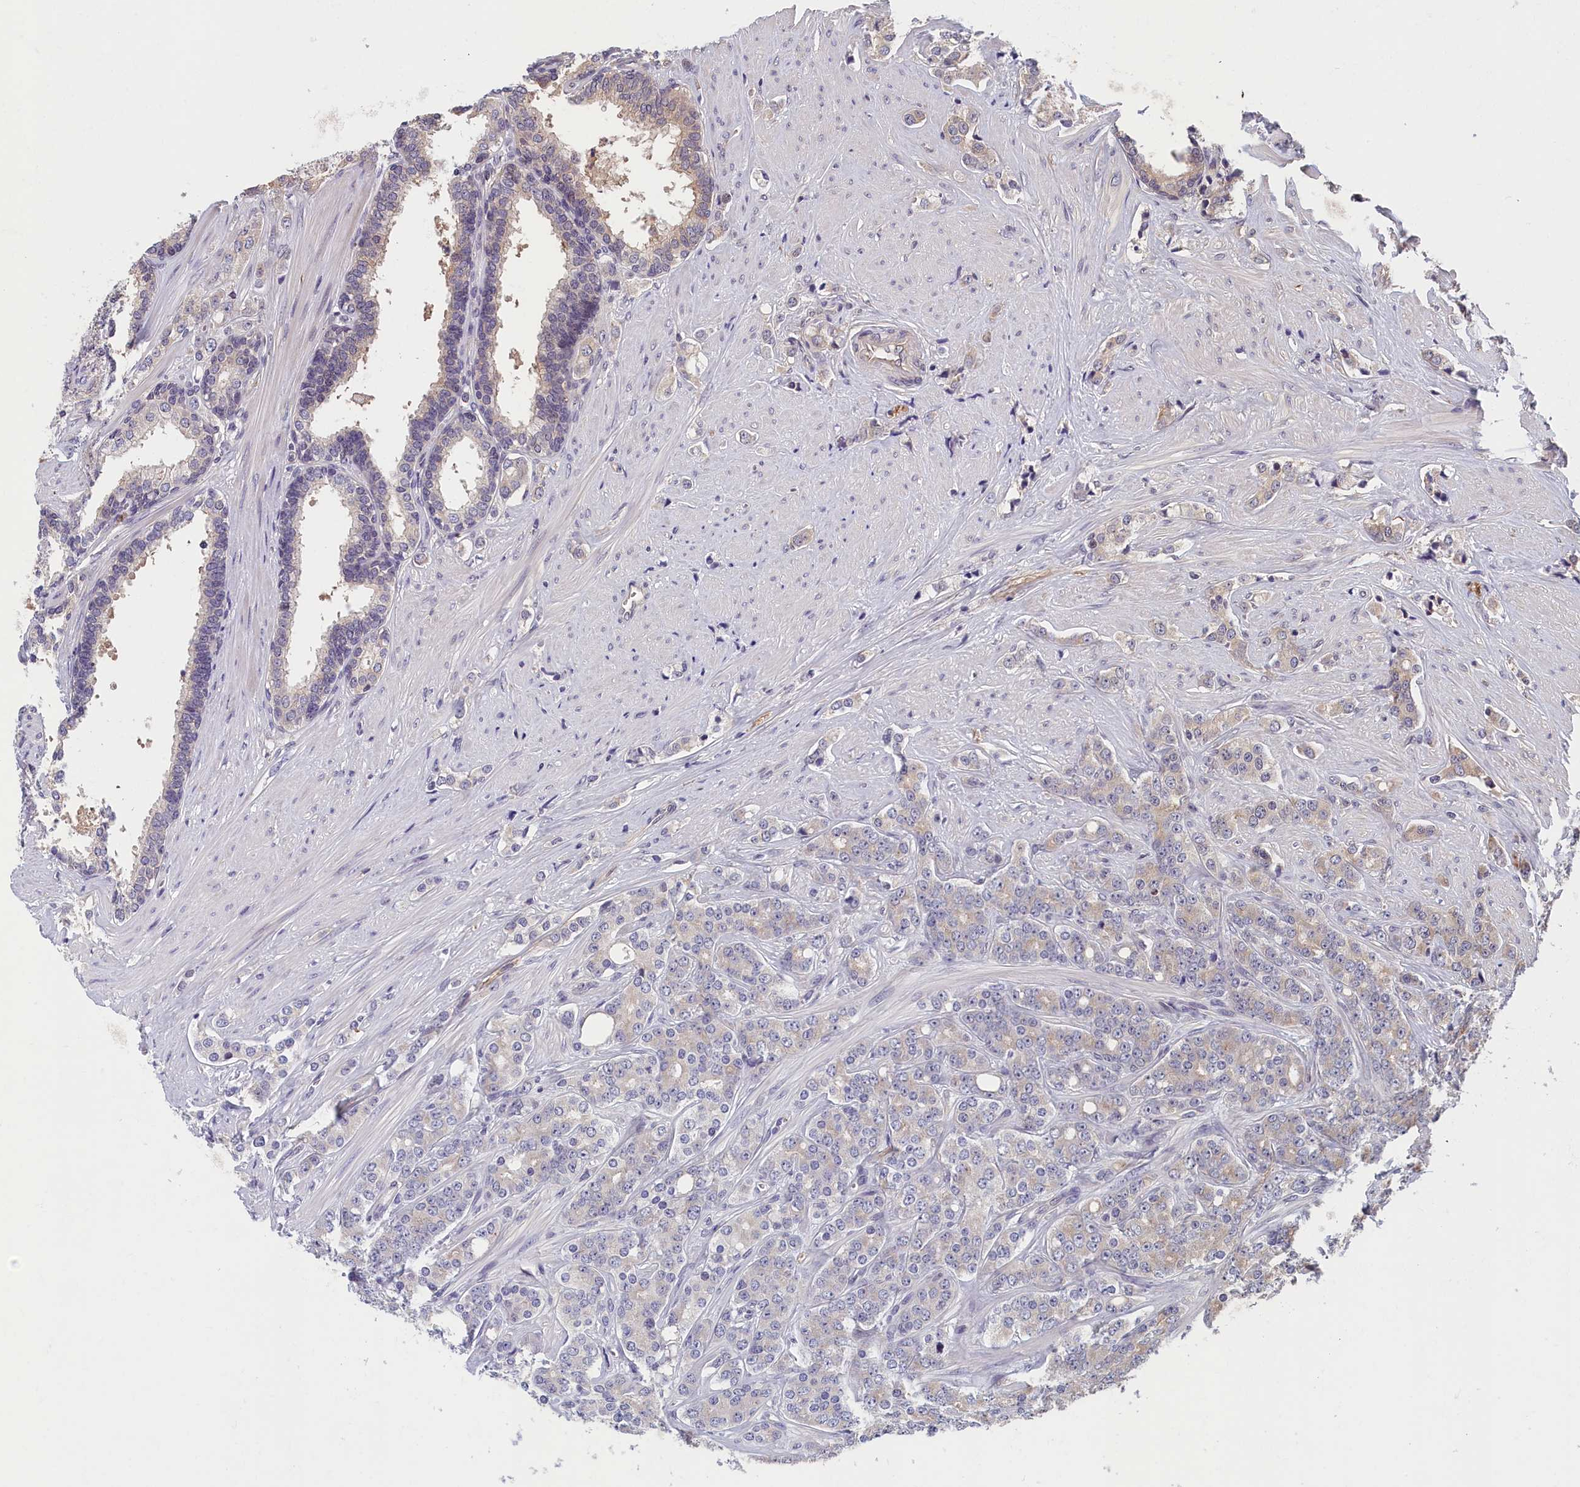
{"staining": {"intensity": "negative", "quantity": "none", "location": "none"}, "tissue": "prostate cancer", "cell_type": "Tumor cells", "image_type": "cancer", "snomed": [{"axis": "morphology", "description": "Adenocarcinoma, High grade"}, {"axis": "topography", "description": "Prostate"}], "caption": "Tumor cells are negative for protein expression in human prostate cancer.", "gene": "TMEM116", "patient": {"sex": "male", "age": 62}}